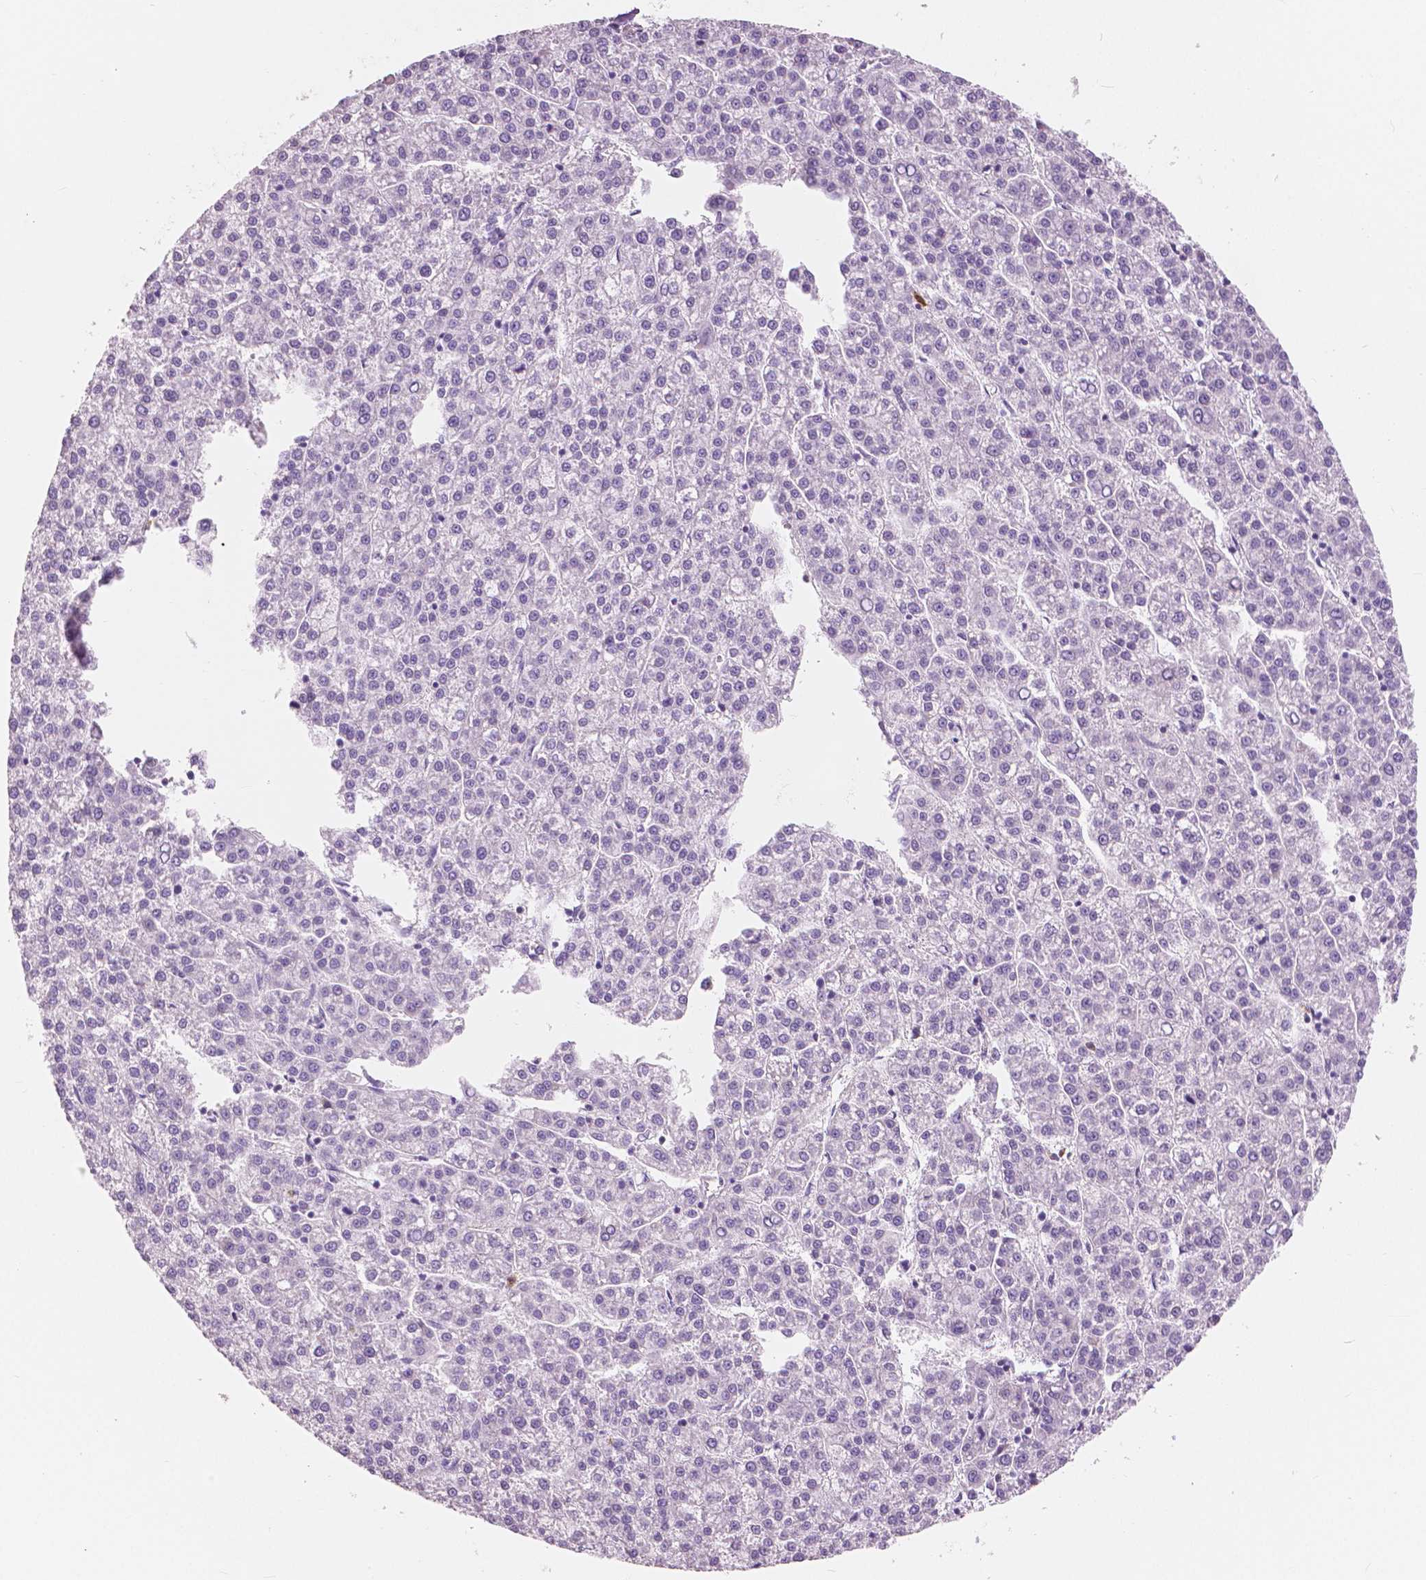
{"staining": {"intensity": "negative", "quantity": "none", "location": "none"}, "tissue": "liver cancer", "cell_type": "Tumor cells", "image_type": "cancer", "snomed": [{"axis": "morphology", "description": "Carcinoma, Hepatocellular, NOS"}, {"axis": "topography", "description": "Liver"}], "caption": "High power microscopy histopathology image of an immunohistochemistry histopathology image of liver cancer (hepatocellular carcinoma), revealing no significant staining in tumor cells. (Stains: DAB (3,3'-diaminobenzidine) immunohistochemistry with hematoxylin counter stain, Microscopy: brightfield microscopy at high magnification).", "gene": "CXCR2", "patient": {"sex": "female", "age": 58}}